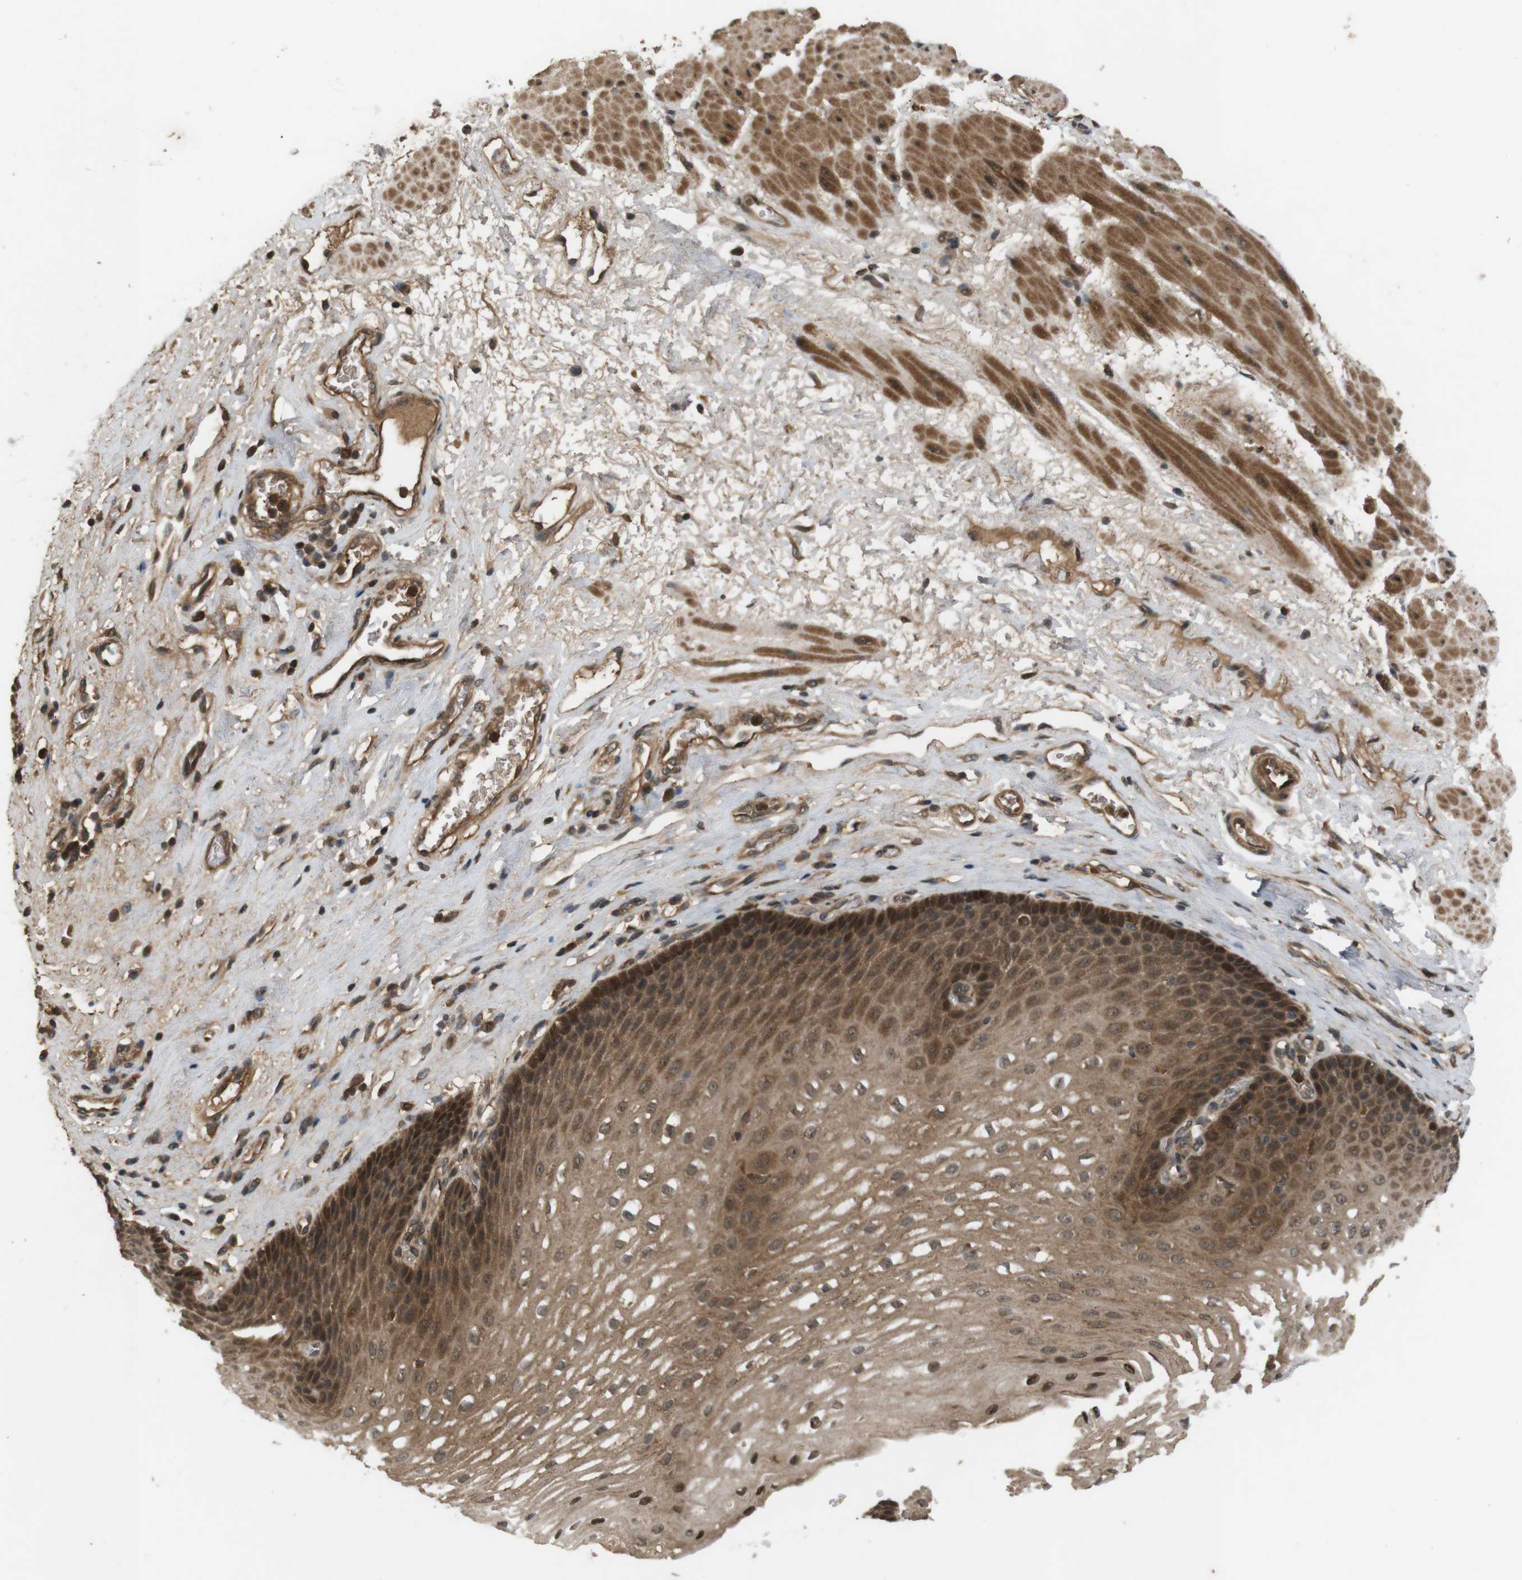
{"staining": {"intensity": "moderate", "quantity": ">75%", "location": "cytoplasmic/membranous,nuclear"}, "tissue": "esophagus", "cell_type": "Squamous epithelial cells", "image_type": "normal", "snomed": [{"axis": "morphology", "description": "Normal tissue, NOS"}, {"axis": "topography", "description": "Esophagus"}], "caption": "Approximately >75% of squamous epithelial cells in benign esophagus demonstrate moderate cytoplasmic/membranous,nuclear protein positivity as visualized by brown immunohistochemical staining.", "gene": "NFKBIE", "patient": {"sex": "male", "age": 48}}